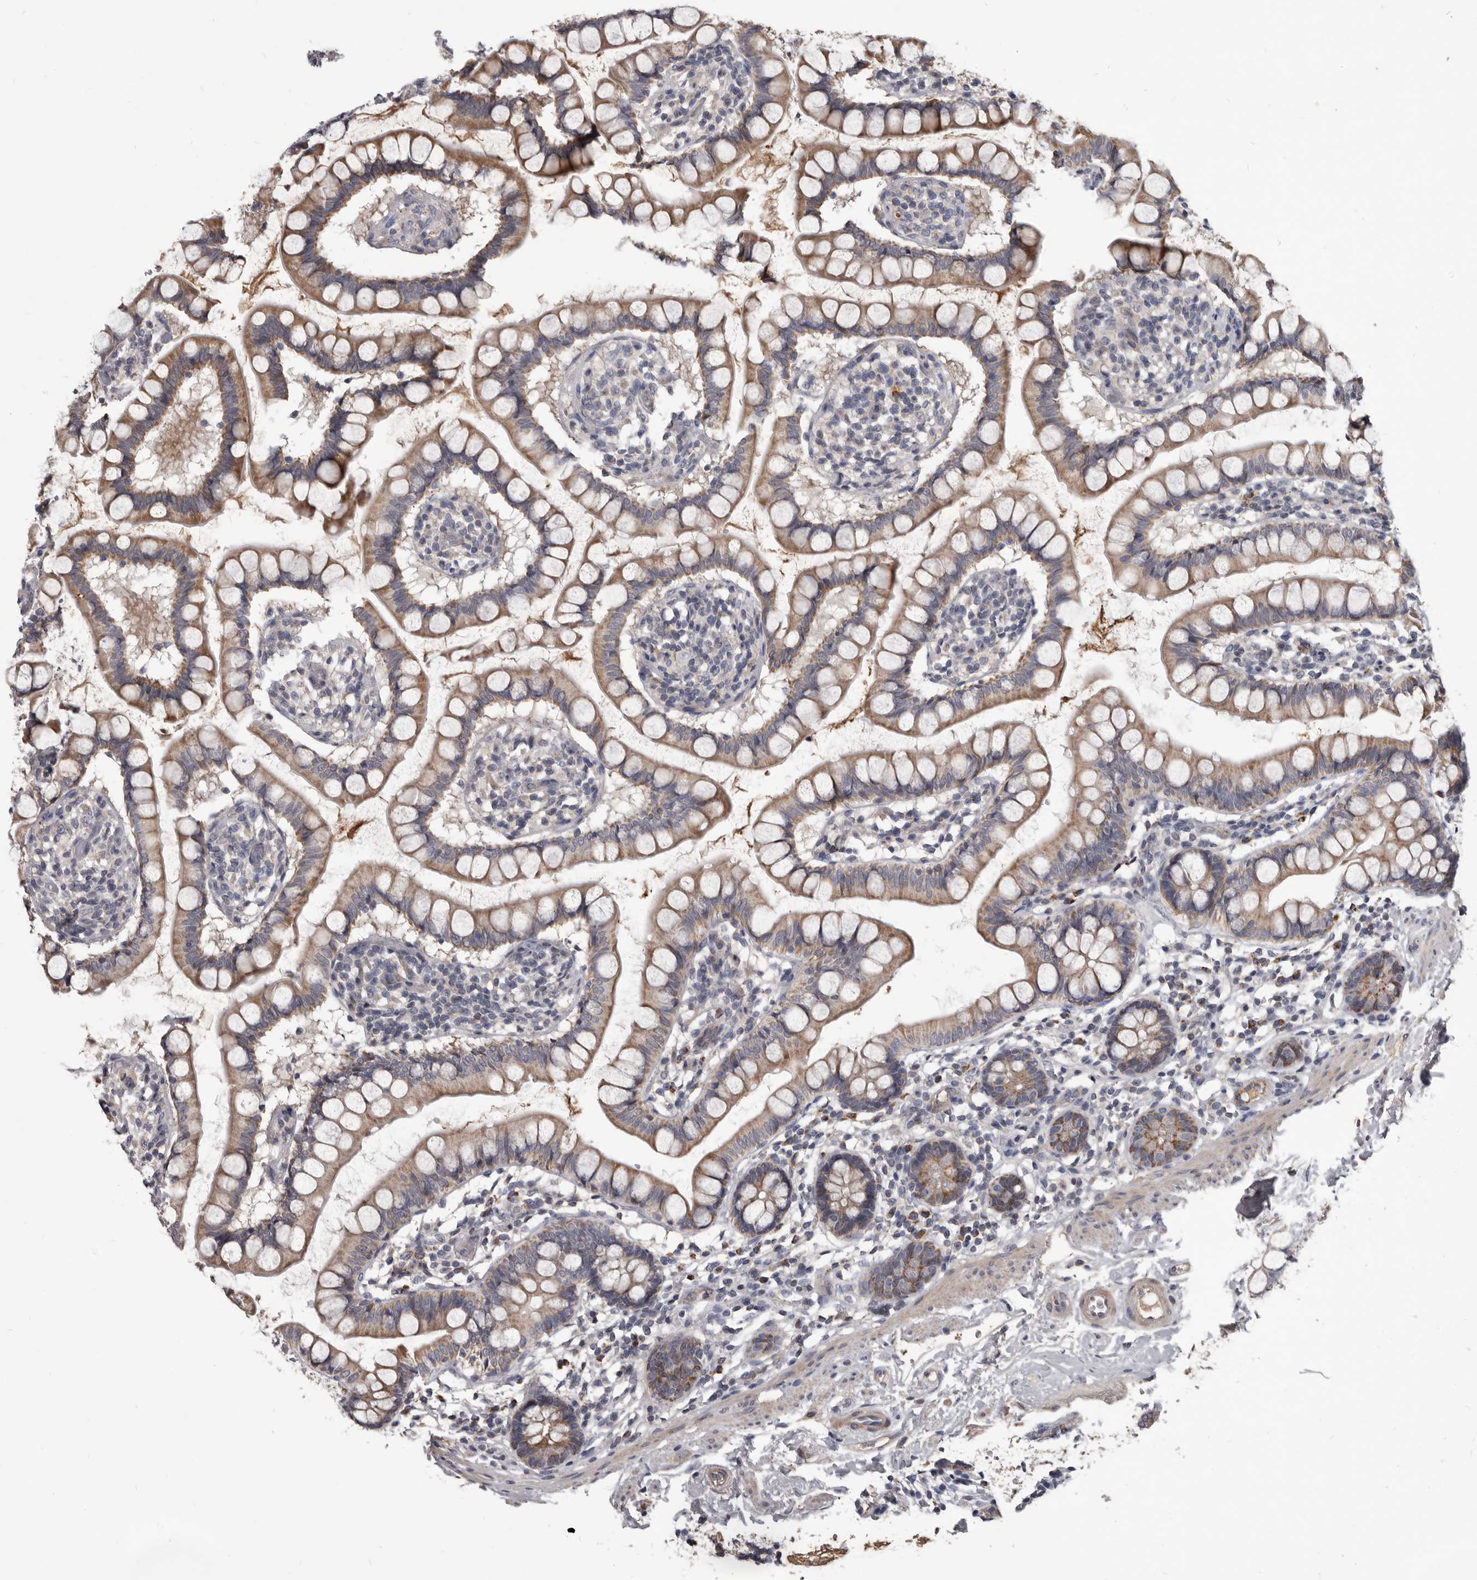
{"staining": {"intensity": "weak", "quantity": ">75%", "location": "cytoplasmic/membranous"}, "tissue": "small intestine", "cell_type": "Glandular cells", "image_type": "normal", "snomed": [{"axis": "morphology", "description": "Normal tissue, NOS"}, {"axis": "topography", "description": "Small intestine"}], "caption": "Immunohistochemistry image of benign human small intestine stained for a protein (brown), which shows low levels of weak cytoplasmic/membranous positivity in about >75% of glandular cells.", "gene": "ALDH5A1", "patient": {"sex": "female", "age": 84}}